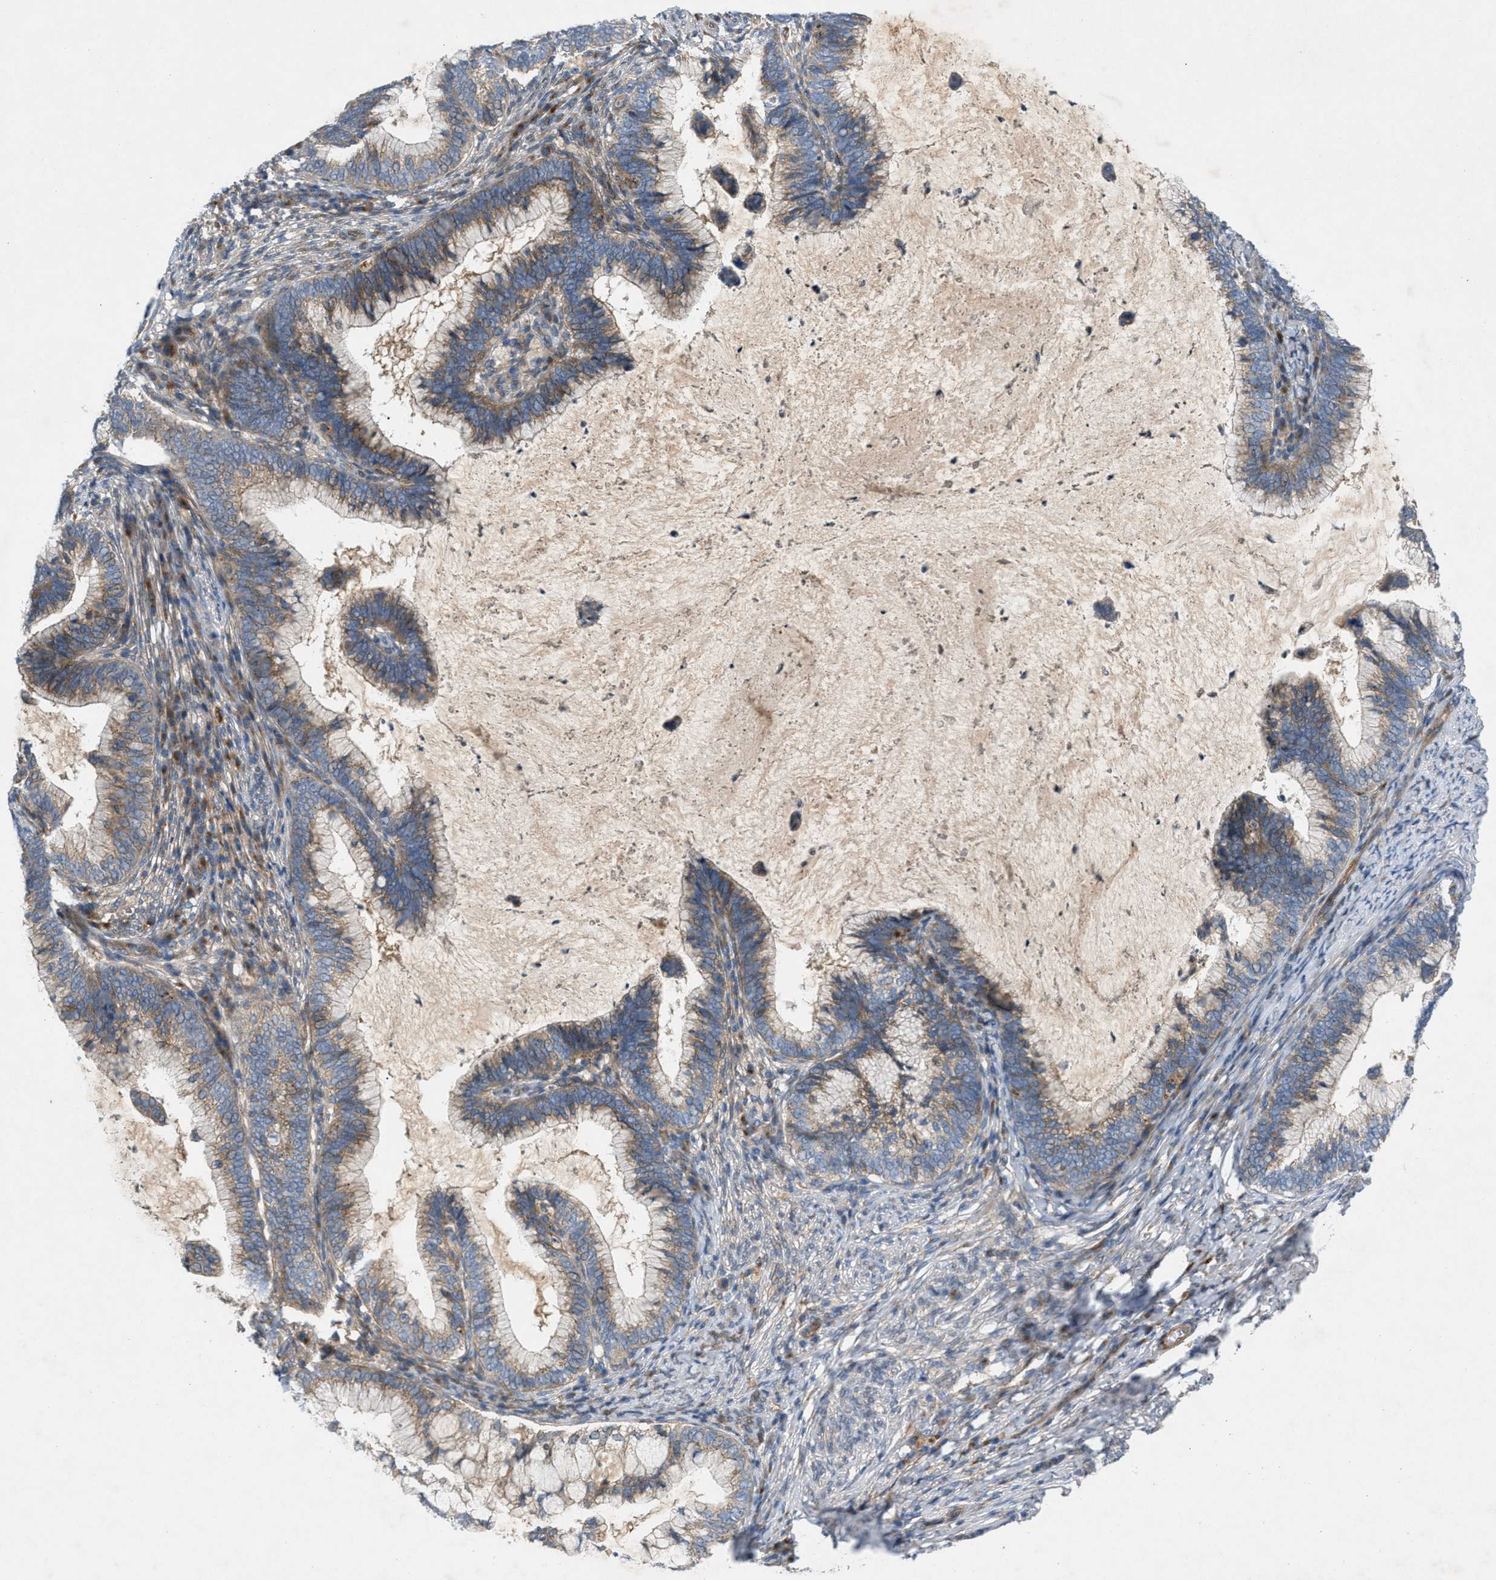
{"staining": {"intensity": "weak", "quantity": ">75%", "location": "cytoplasmic/membranous"}, "tissue": "cervical cancer", "cell_type": "Tumor cells", "image_type": "cancer", "snomed": [{"axis": "morphology", "description": "Adenocarcinoma, NOS"}, {"axis": "topography", "description": "Cervix"}], "caption": "Human cervical cancer (adenocarcinoma) stained with a brown dye exhibits weak cytoplasmic/membranous positive staining in about >75% of tumor cells.", "gene": "CYB5D1", "patient": {"sex": "female", "age": 36}}